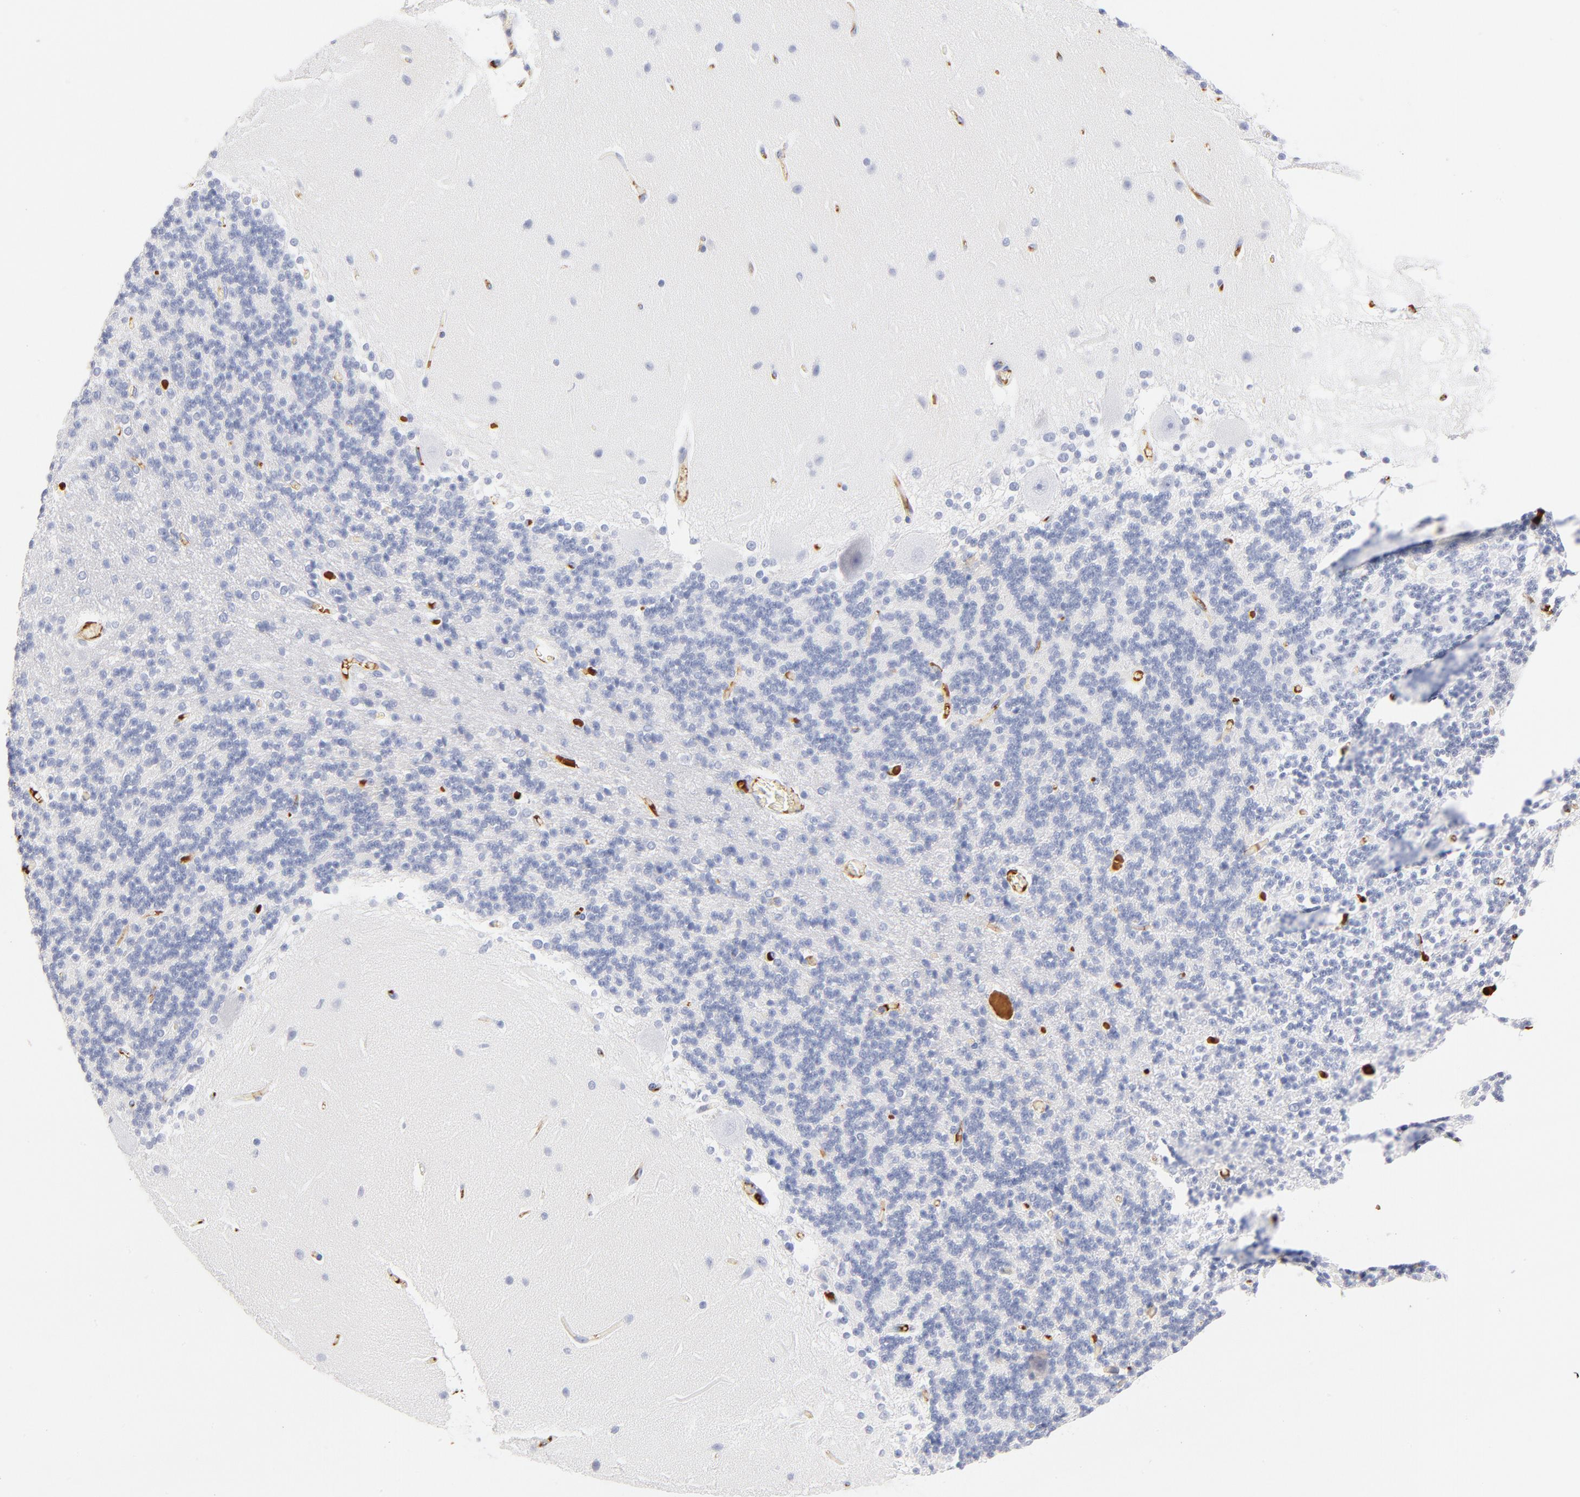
{"staining": {"intensity": "negative", "quantity": "none", "location": "none"}, "tissue": "cerebellum", "cell_type": "Cells in granular layer", "image_type": "normal", "snomed": [{"axis": "morphology", "description": "Normal tissue, NOS"}, {"axis": "topography", "description": "Cerebellum"}], "caption": "IHC photomicrograph of benign cerebellum: human cerebellum stained with DAB shows no significant protein expression in cells in granular layer. Nuclei are stained in blue.", "gene": "C3", "patient": {"sex": "female", "age": 54}}